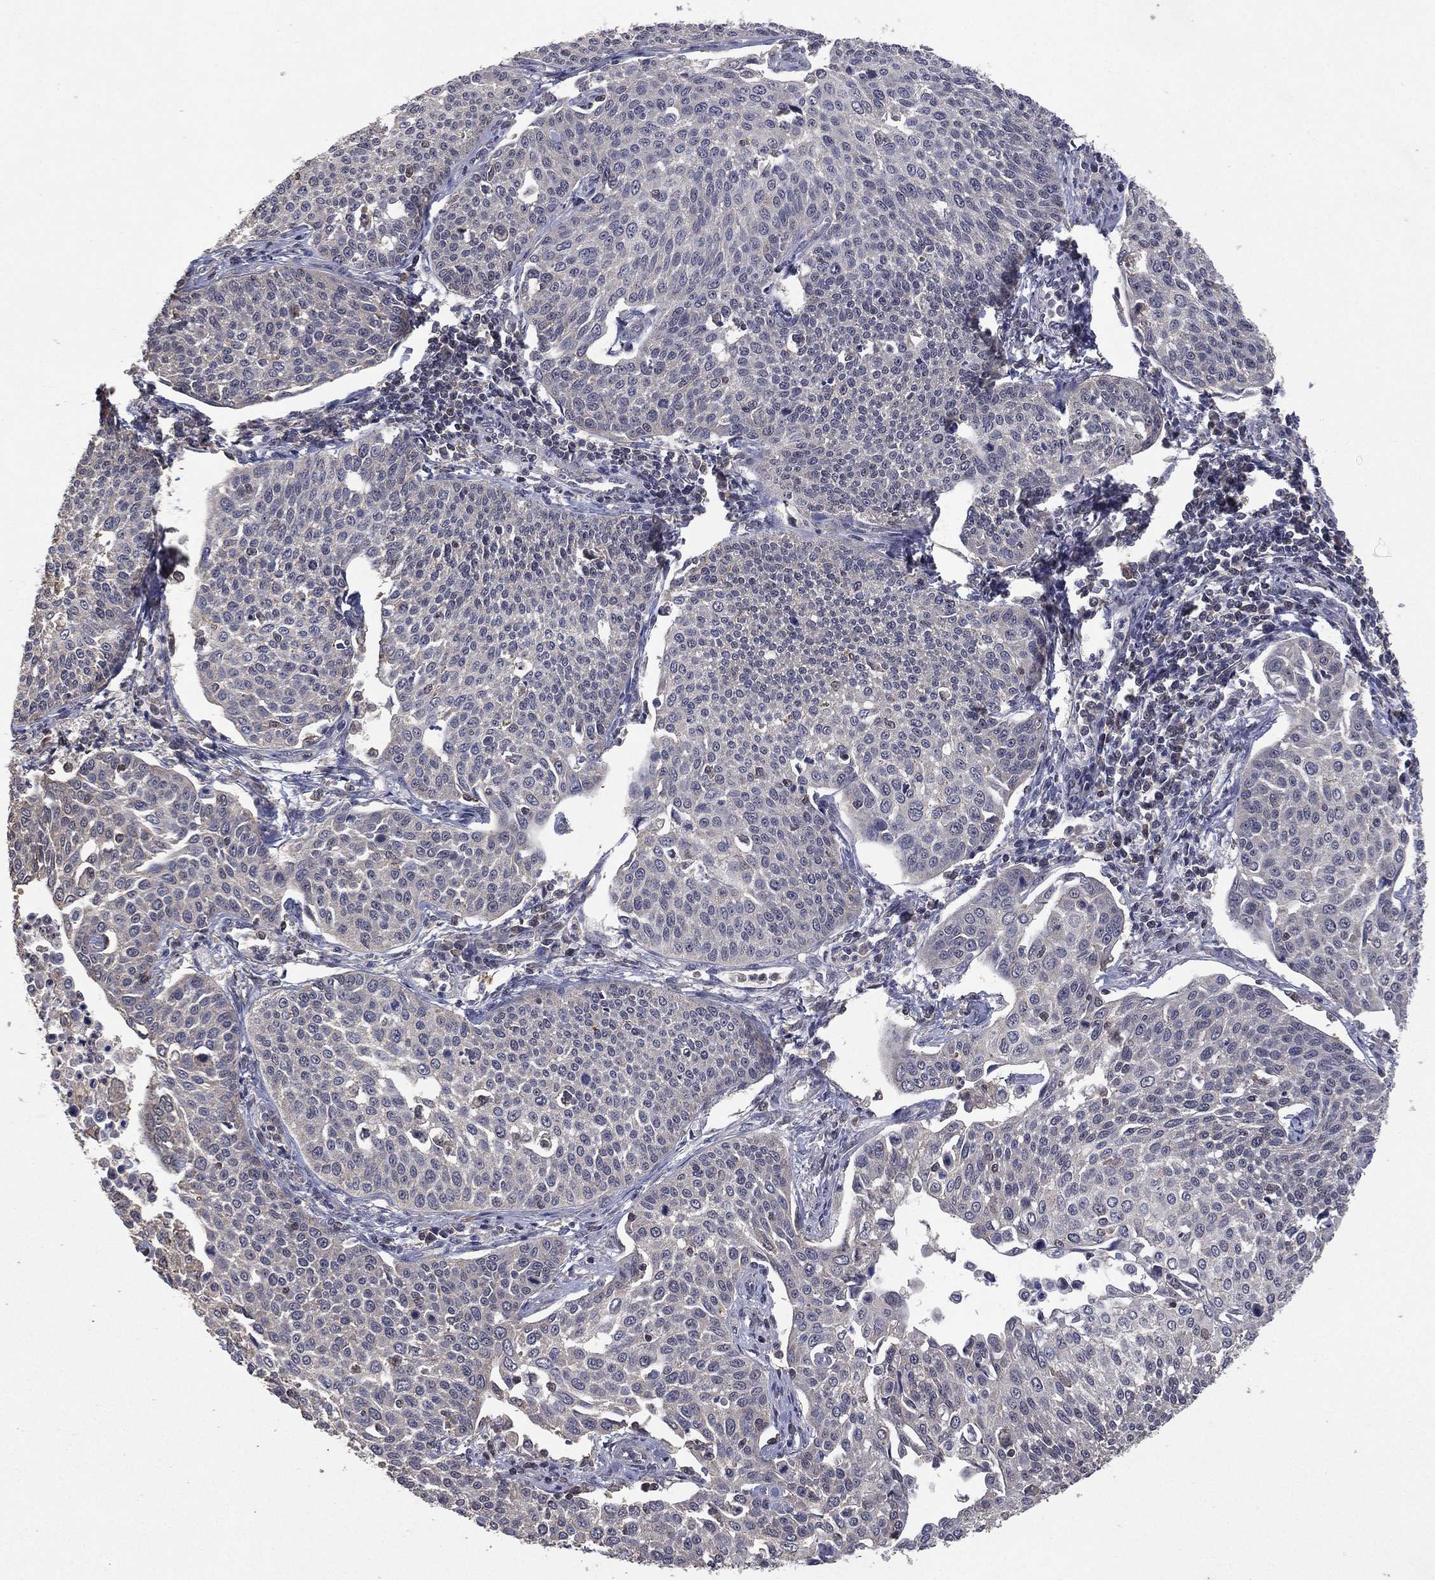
{"staining": {"intensity": "negative", "quantity": "none", "location": "none"}, "tissue": "cervical cancer", "cell_type": "Tumor cells", "image_type": "cancer", "snomed": [{"axis": "morphology", "description": "Squamous cell carcinoma, NOS"}, {"axis": "topography", "description": "Cervix"}], "caption": "There is no significant expression in tumor cells of squamous cell carcinoma (cervical). Nuclei are stained in blue.", "gene": "NELFCD", "patient": {"sex": "female", "age": 34}}